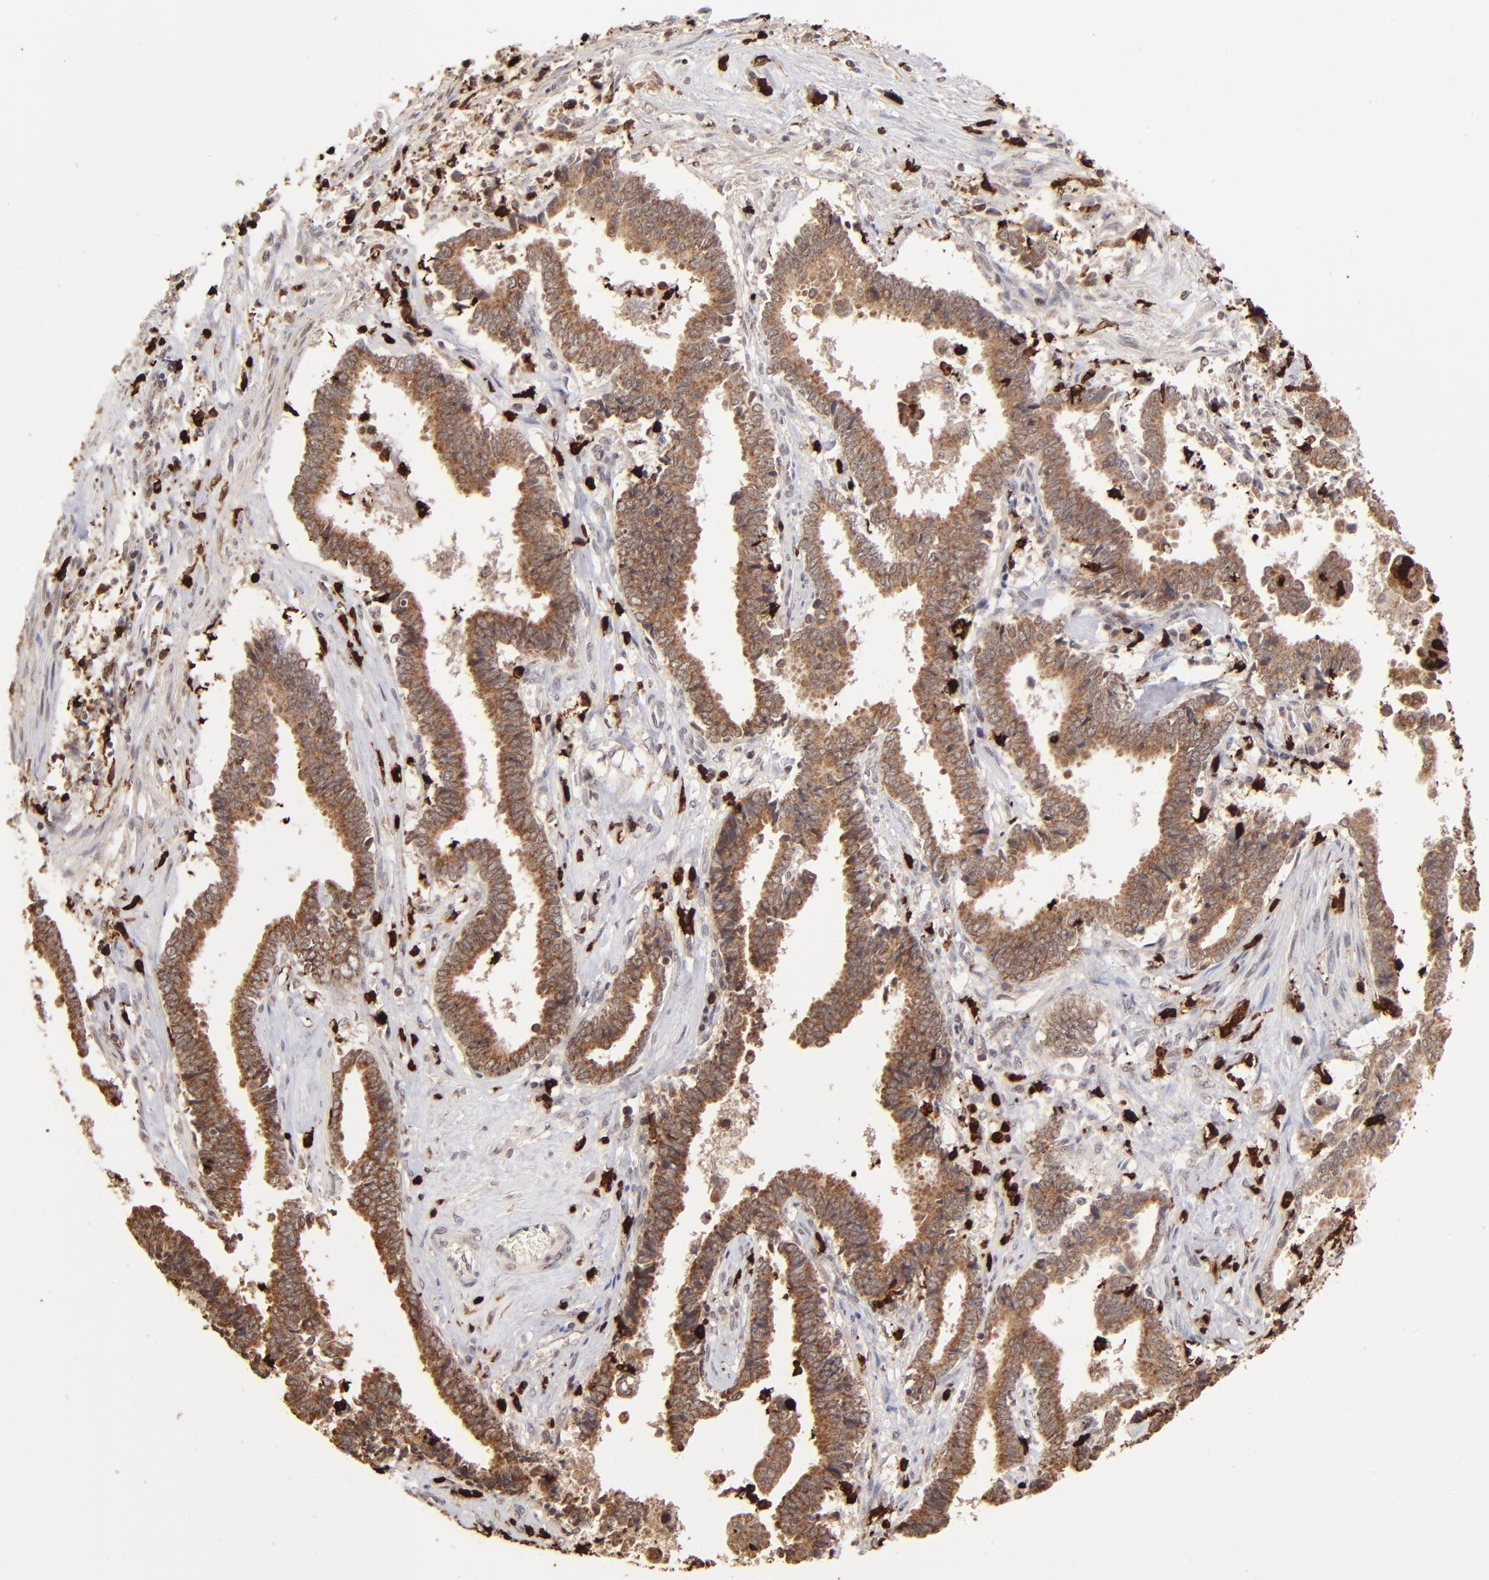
{"staining": {"intensity": "moderate", "quantity": ">75%", "location": "cytoplasmic/membranous"}, "tissue": "liver cancer", "cell_type": "Tumor cells", "image_type": "cancer", "snomed": [{"axis": "morphology", "description": "Cholangiocarcinoma"}, {"axis": "topography", "description": "Liver"}], "caption": "A photomicrograph of human liver cancer stained for a protein demonstrates moderate cytoplasmic/membranous brown staining in tumor cells.", "gene": "ZFX", "patient": {"sex": "male", "age": 57}}